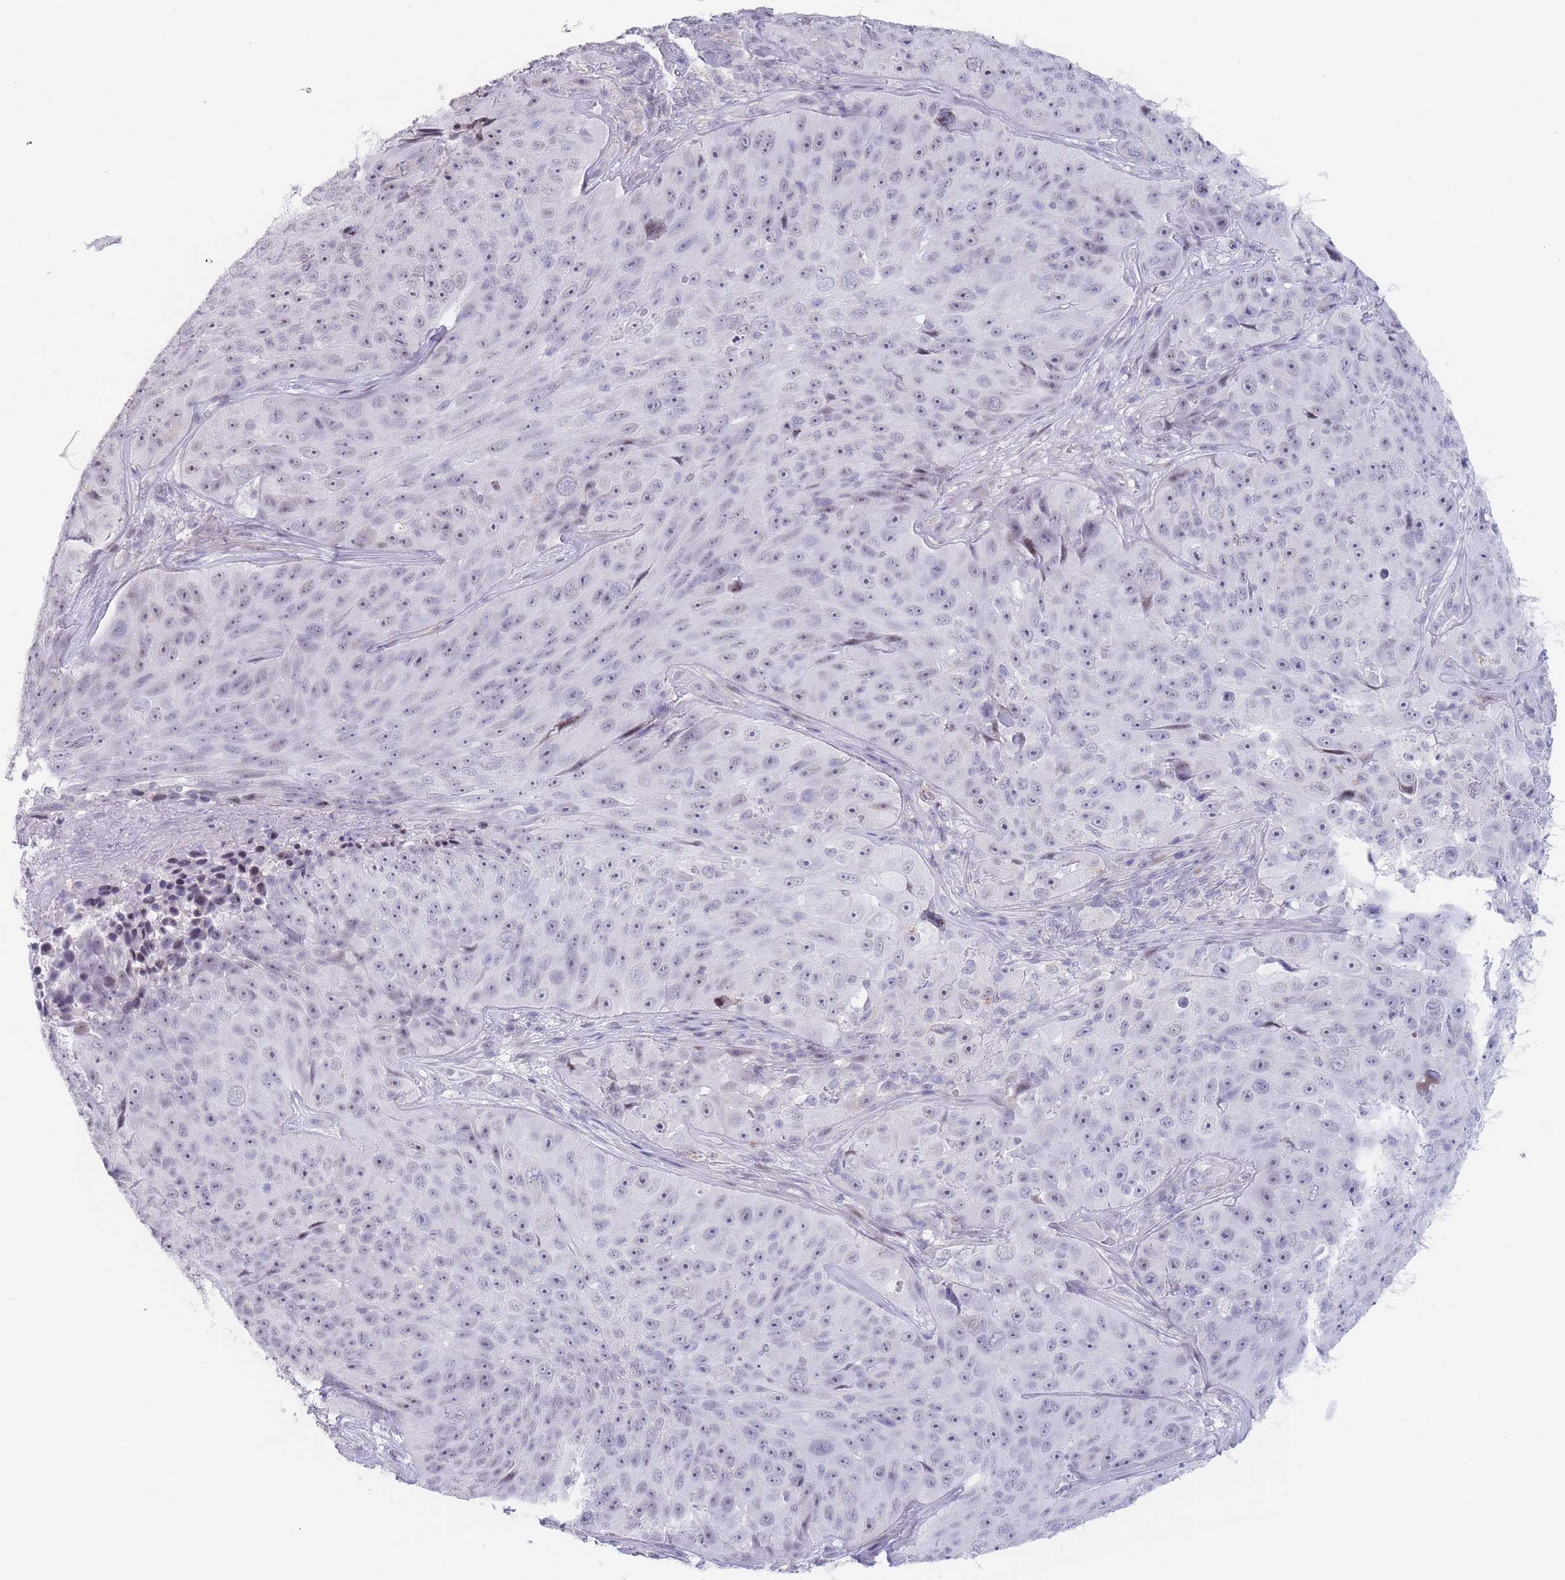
{"staining": {"intensity": "negative", "quantity": "none", "location": "none"}, "tissue": "skin cancer", "cell_type": "Tumor cells", "image_type": "cancer", "snomed": [{"axis": "morphology", "description": "Squamous cell carcinoma, NOS"}, {"axis": "topography", "description": "Skin"}], "caption": "Immunohistochemistry histopathology image of neoplastic tissue: human skin cancer stained with DAB (3,3'-diaminobenzidine) exhibits no significant protein expression in tumor cells.", "gene": "ASAP3", "patient": {"sex": "female", "age": 87}}